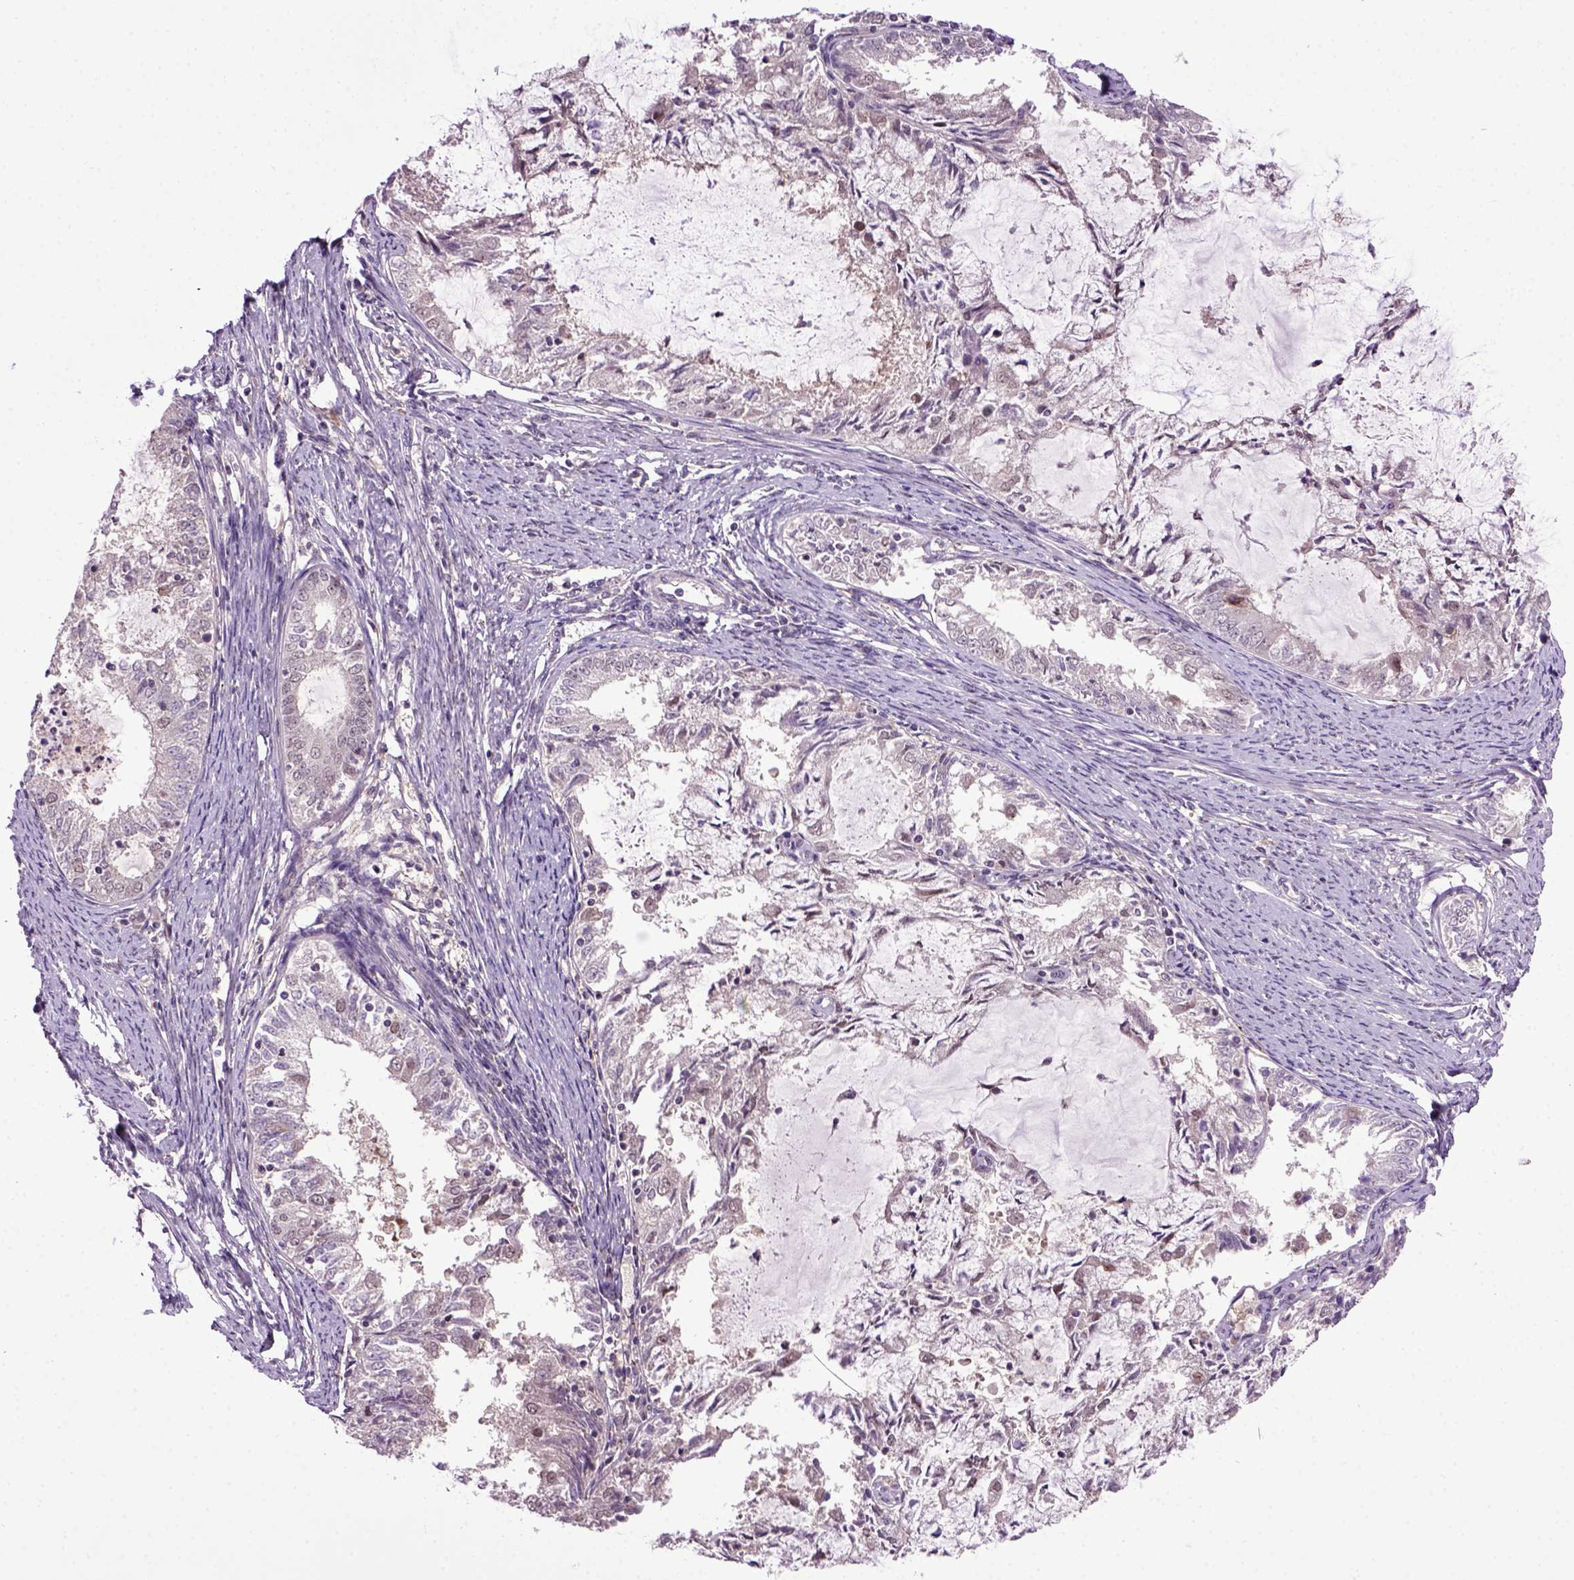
{"staining": {"intensity": "negative", "quantity": "none", "location": "none"}, "tissue": "endometrial cancer", "cell_type": "Tumor cells", "image_type": "cancer", "snomed": [{"axis": "morphology", "description": "Adenocarcinoma, NOS"}, {"axis": "topography", "description": "Endometrium"}], "caption": "Tumor cells show no significant protein staining in endometrial cancer (adenocarcinoma).", "gene": "RAB43", "patient": {"sex": "female", "age": 57}}